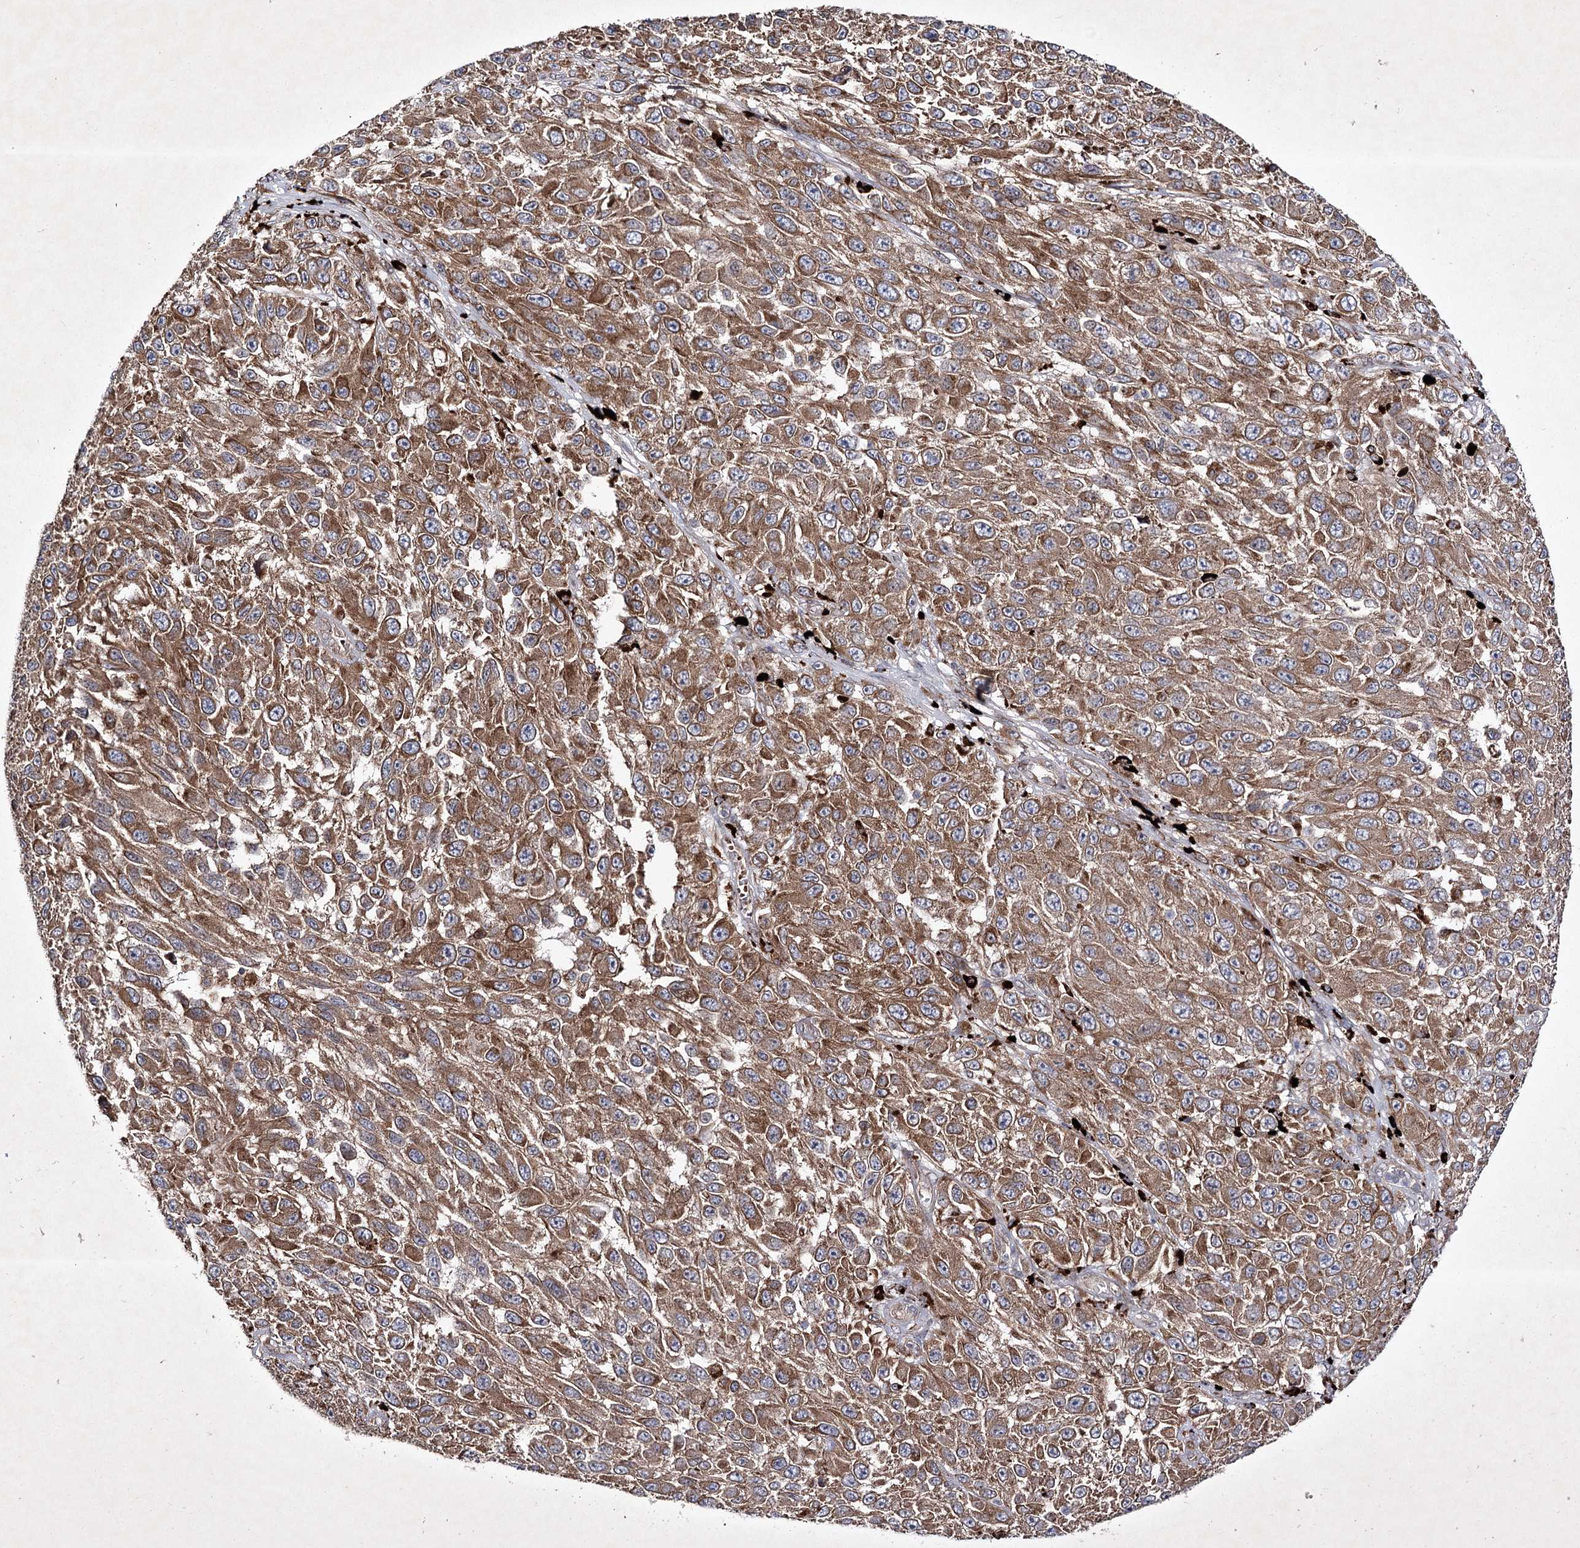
{"staining": {"intensity": "moderate", "quantity": ">75%", "location": "cytoplasmic/membranous"}, "tissue": "melanoma", "cell_type": "Tumor cells", "image_type": "cancer", "snomed": [{"axis": "morphology", "description": "Normal tissue, NOS"}, {"axis": "morphology", "description": "Malignant melanoma, NOS"}, {"axis": "topography", "description": "Skin"}], "caption": "Human melanoma stained with a brown dye demonstrates moderate cytoplasmic/membranous positive staining in approximately >75% of tumor cells.", "gene": "ALG9", "patient": {"sex": "female", "age": 96}}